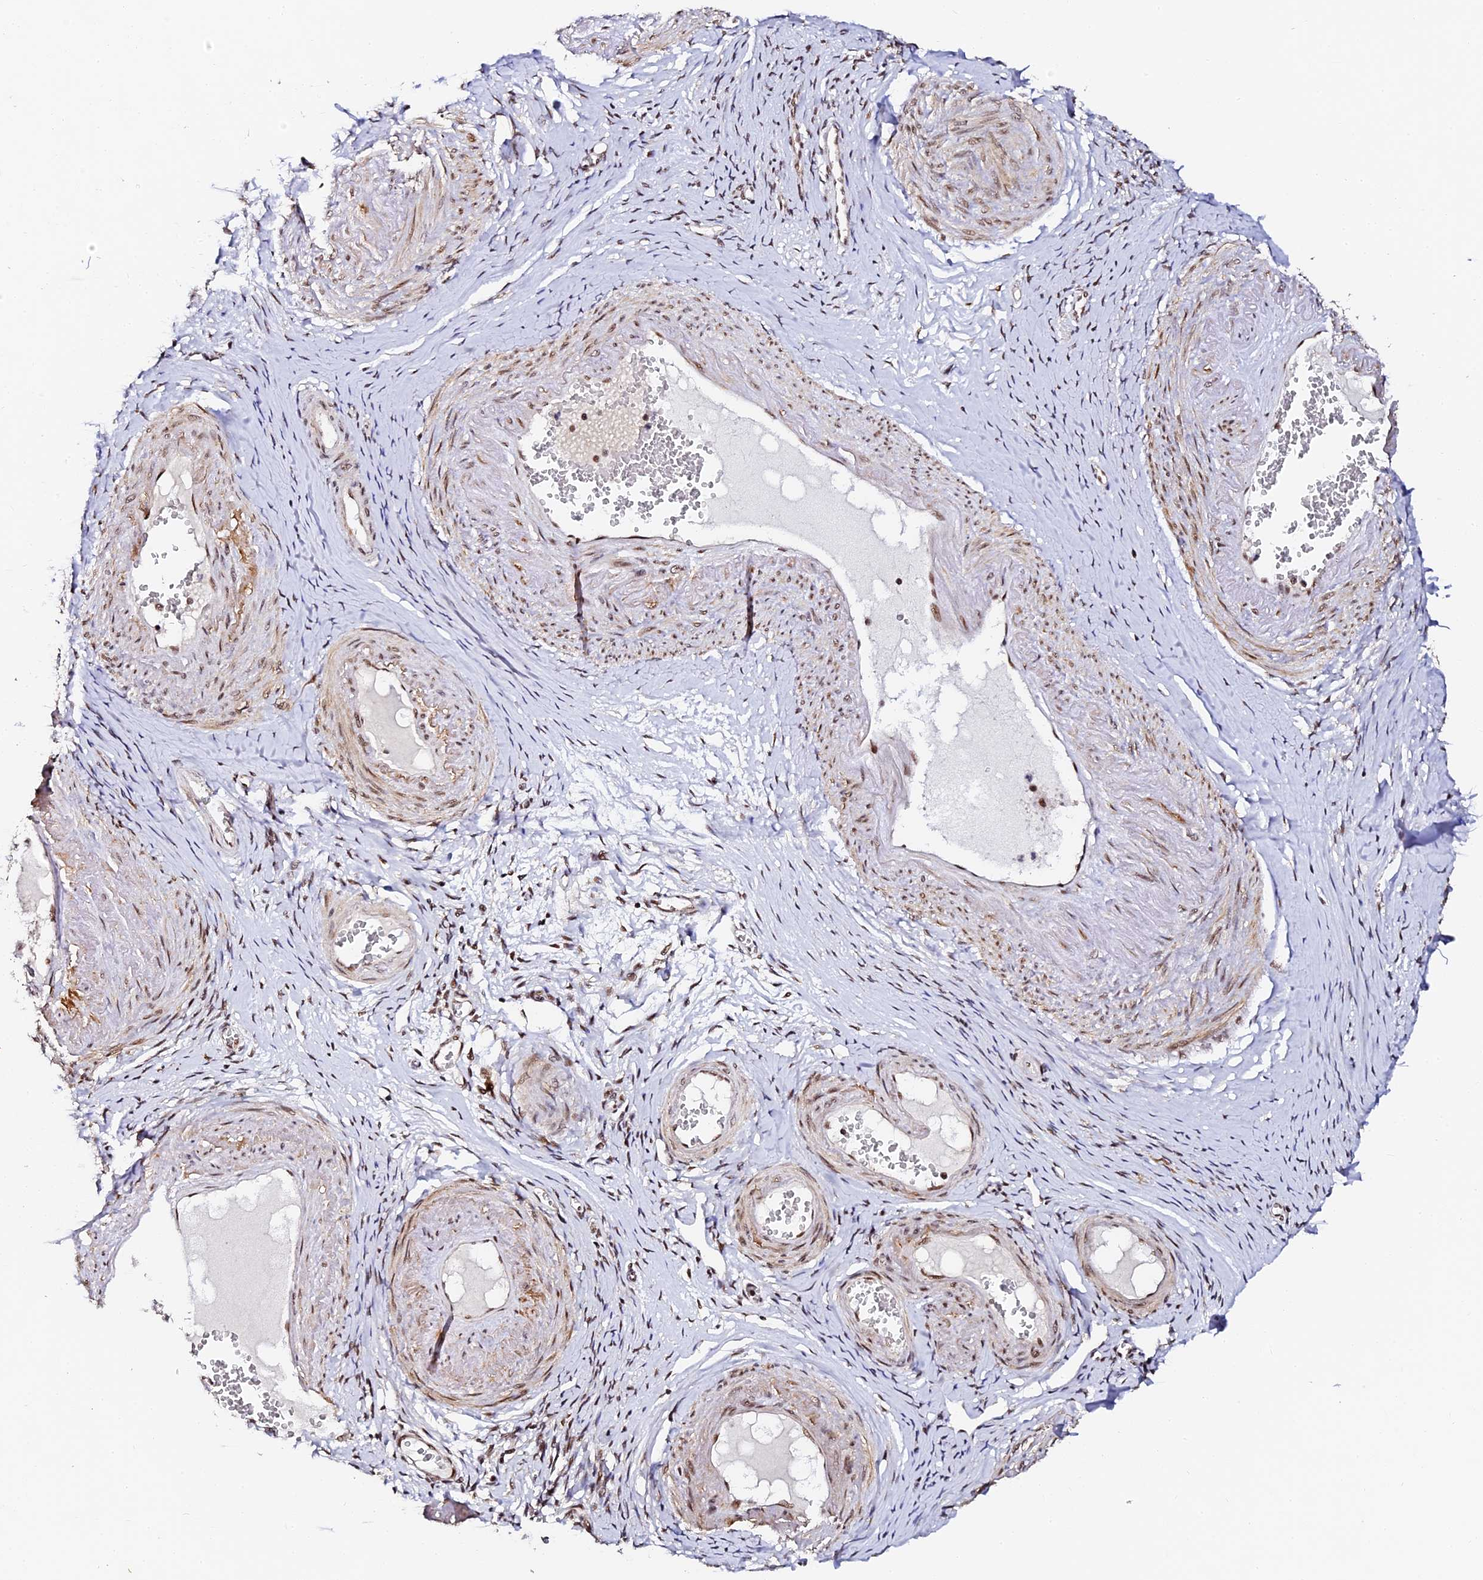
{"staining": {"intensity": "strong", "quantity": ">75%", "location": "nuclear"}, "tissue": "adipose tissue", "cell_type": "Adipocytes", "image_type": "normal", "snomed": [{"axis": "morphology", "description": "Normal tissue, NOS"}, {"axis": "topography", "description": "Vascular tissue"}, {"axis": "topography", "description": "Fallopian tube"}, {"axis": "topography", "description": "Ovary"}], "caption": "IHC image of unremarkable human adipose tissue stained for a protein (brown), which exhibits high levels of strong nuclear positivity in approximately >75% of adipocytes.", "gene": "MCRS1", "patient": {"sex": "female", "age": 67}}